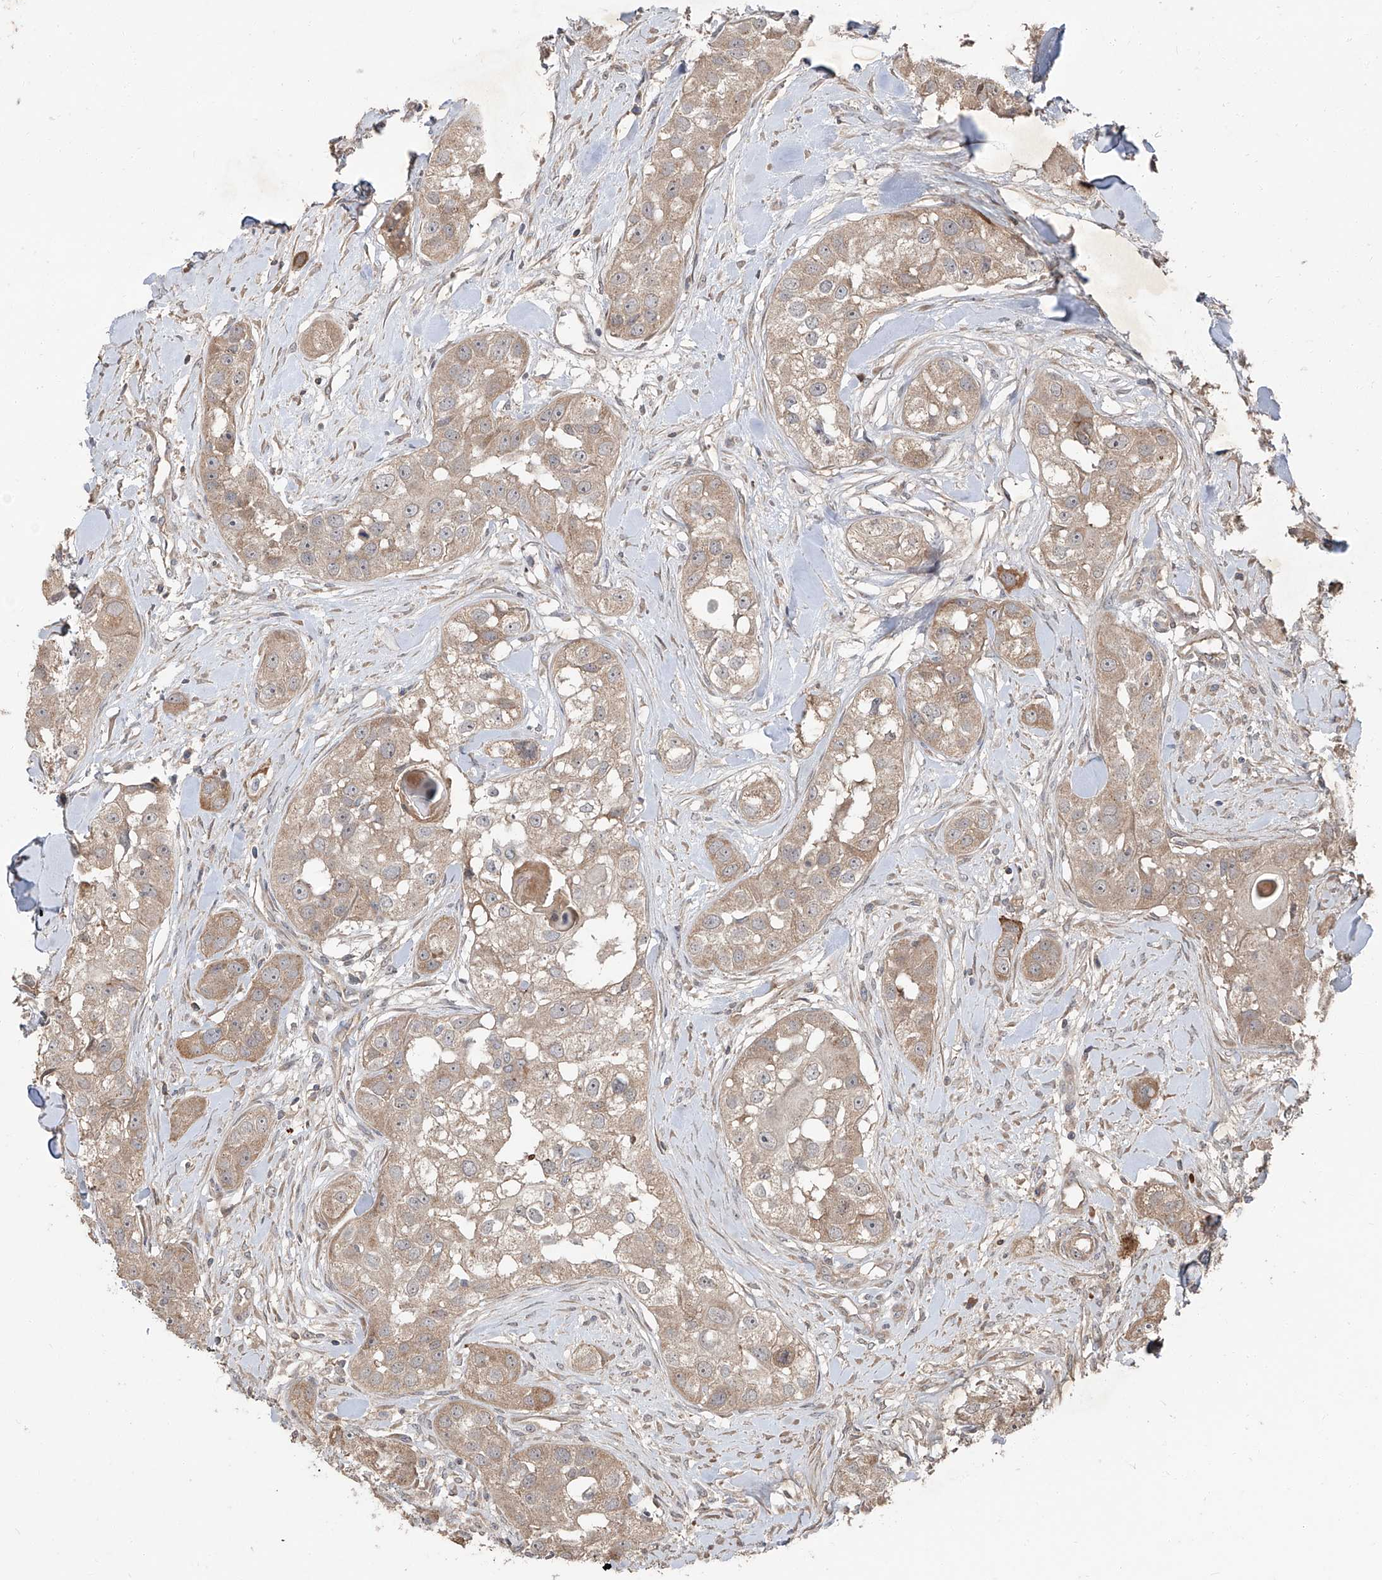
{"staining": {"intensity": "weak", "quantity": ">75%", "location": "cytoplasmic/membranous"}, "tissue": "head and neck cancer", "cell_type": "Tumor cells", "image_type": "cancer", "snomed": [{"axis": "morphology", "description": "Normal tissue, NOS"}, {"axis": "morphology", "description": "Squamous cell carcinoma, NOS"}, {"axis": "topography", "description": "Skeletal muscle"}, {"axis": "topography", "description": "Head-Neck"}], "caption": "A brown stain labels weak cytoplasmic/membranous positivity of a protein in human head and neck cancer tumor cells. Using DAB (brown) and hematoxylin (blue) stains, captured at high magnification using brightfield microscopy.", "gene": "CCN1", "patient": {"sex": "male", "age": 51}}